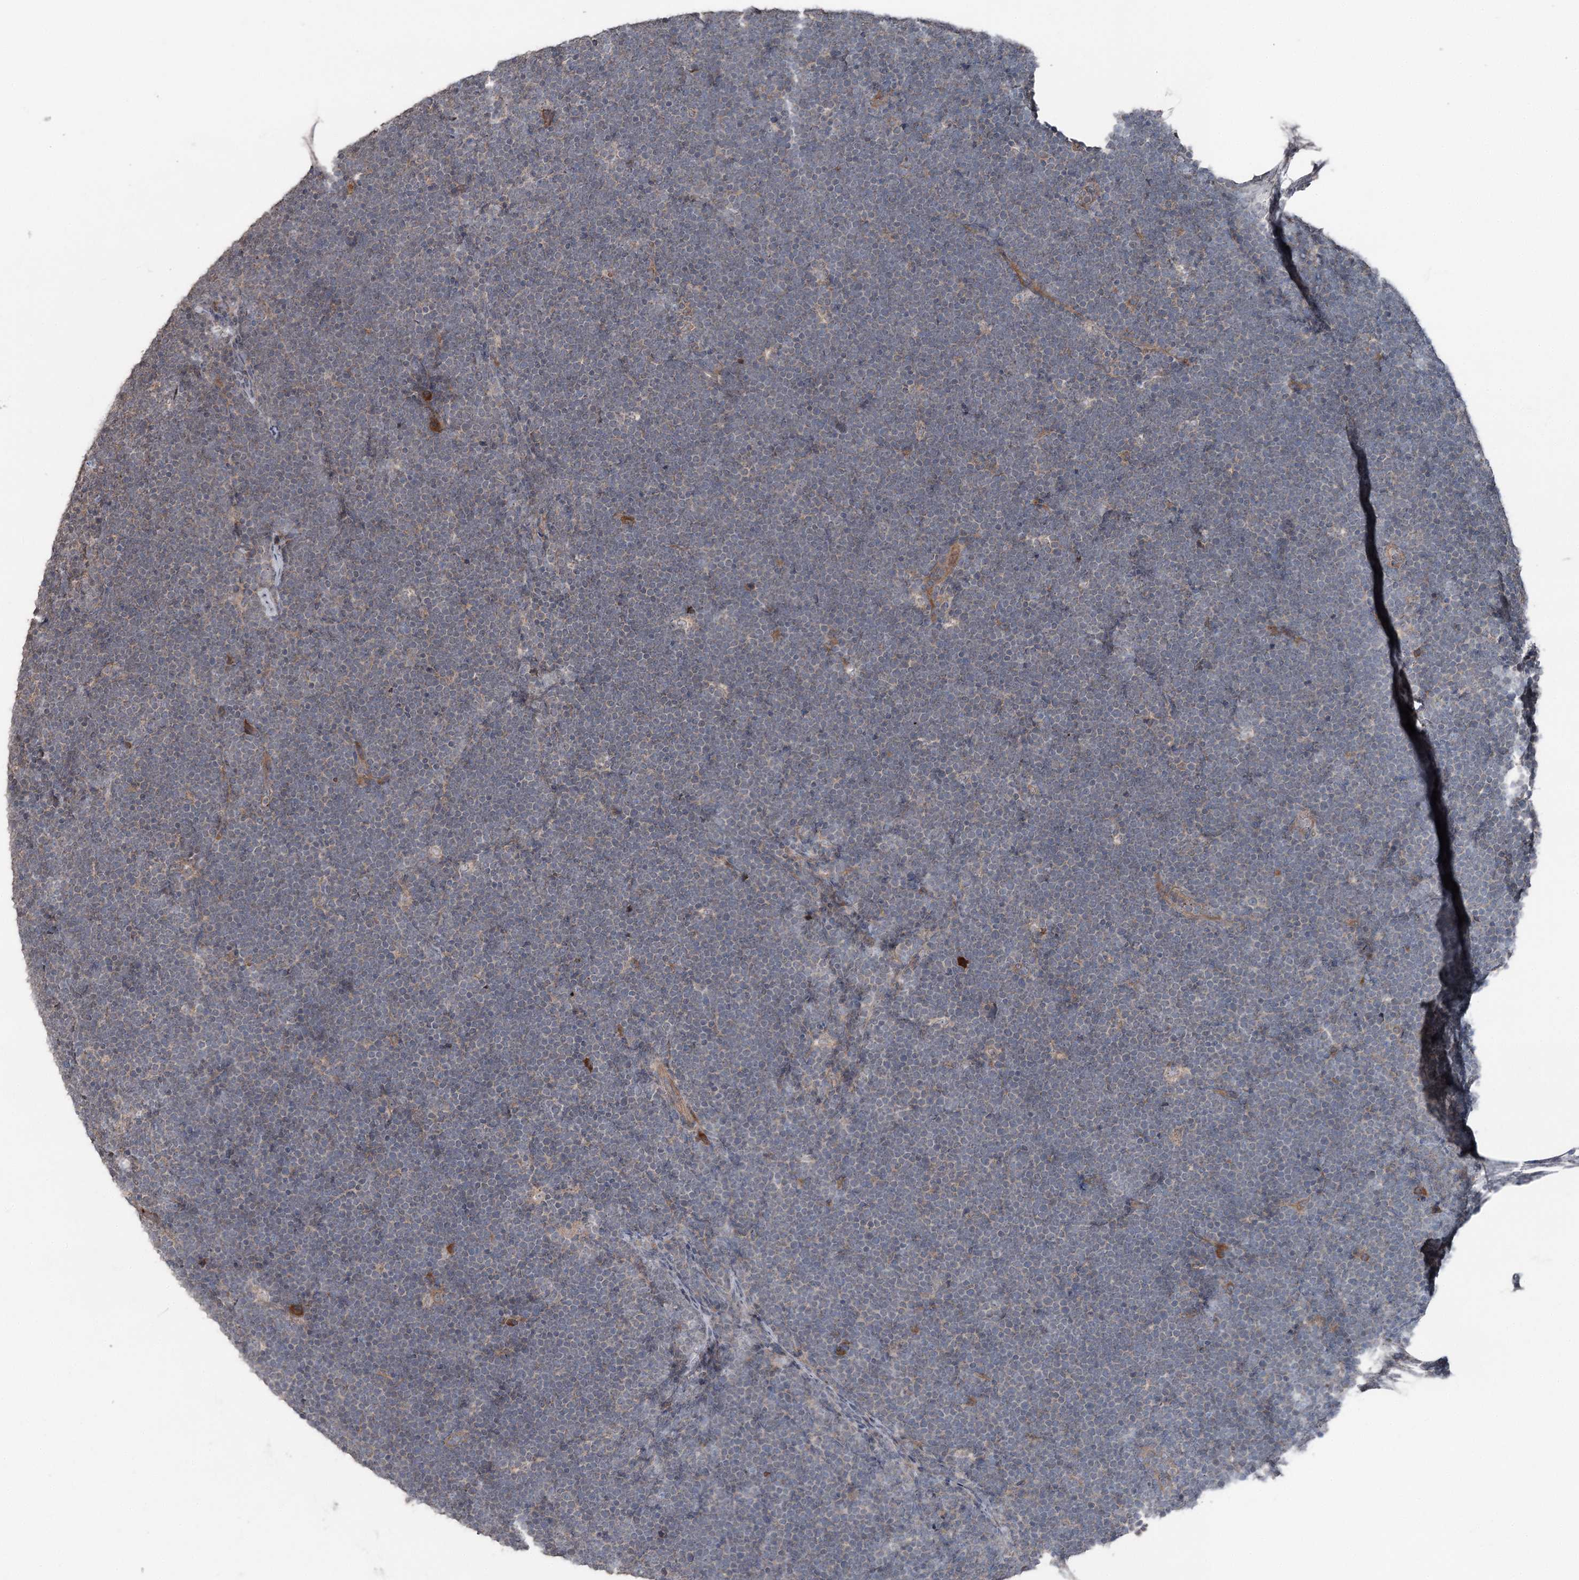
{"staining": {"intensity": "negative", "quantity": "none", "location": "none"}, "tissue": "lymphoma", "cell_type": "Tumor cells", "image_type": "cancer", "snomed": [{"axis": "morphology", "description": "Malignant lymphoma, non-Hodgkin's type, High grade"}, {"axis": "topography", "description": "Lymph node"}], "caption": "High power microscopy image of an immunohistochemistry (IHC) histopathology image of malignant lymphoma, non-Hodgkin's type (high-grade), revealing no significant positivity in tumor cells.", "gene": "MAPK8IP2", "patient": {"sex": "male", "age": 13}}